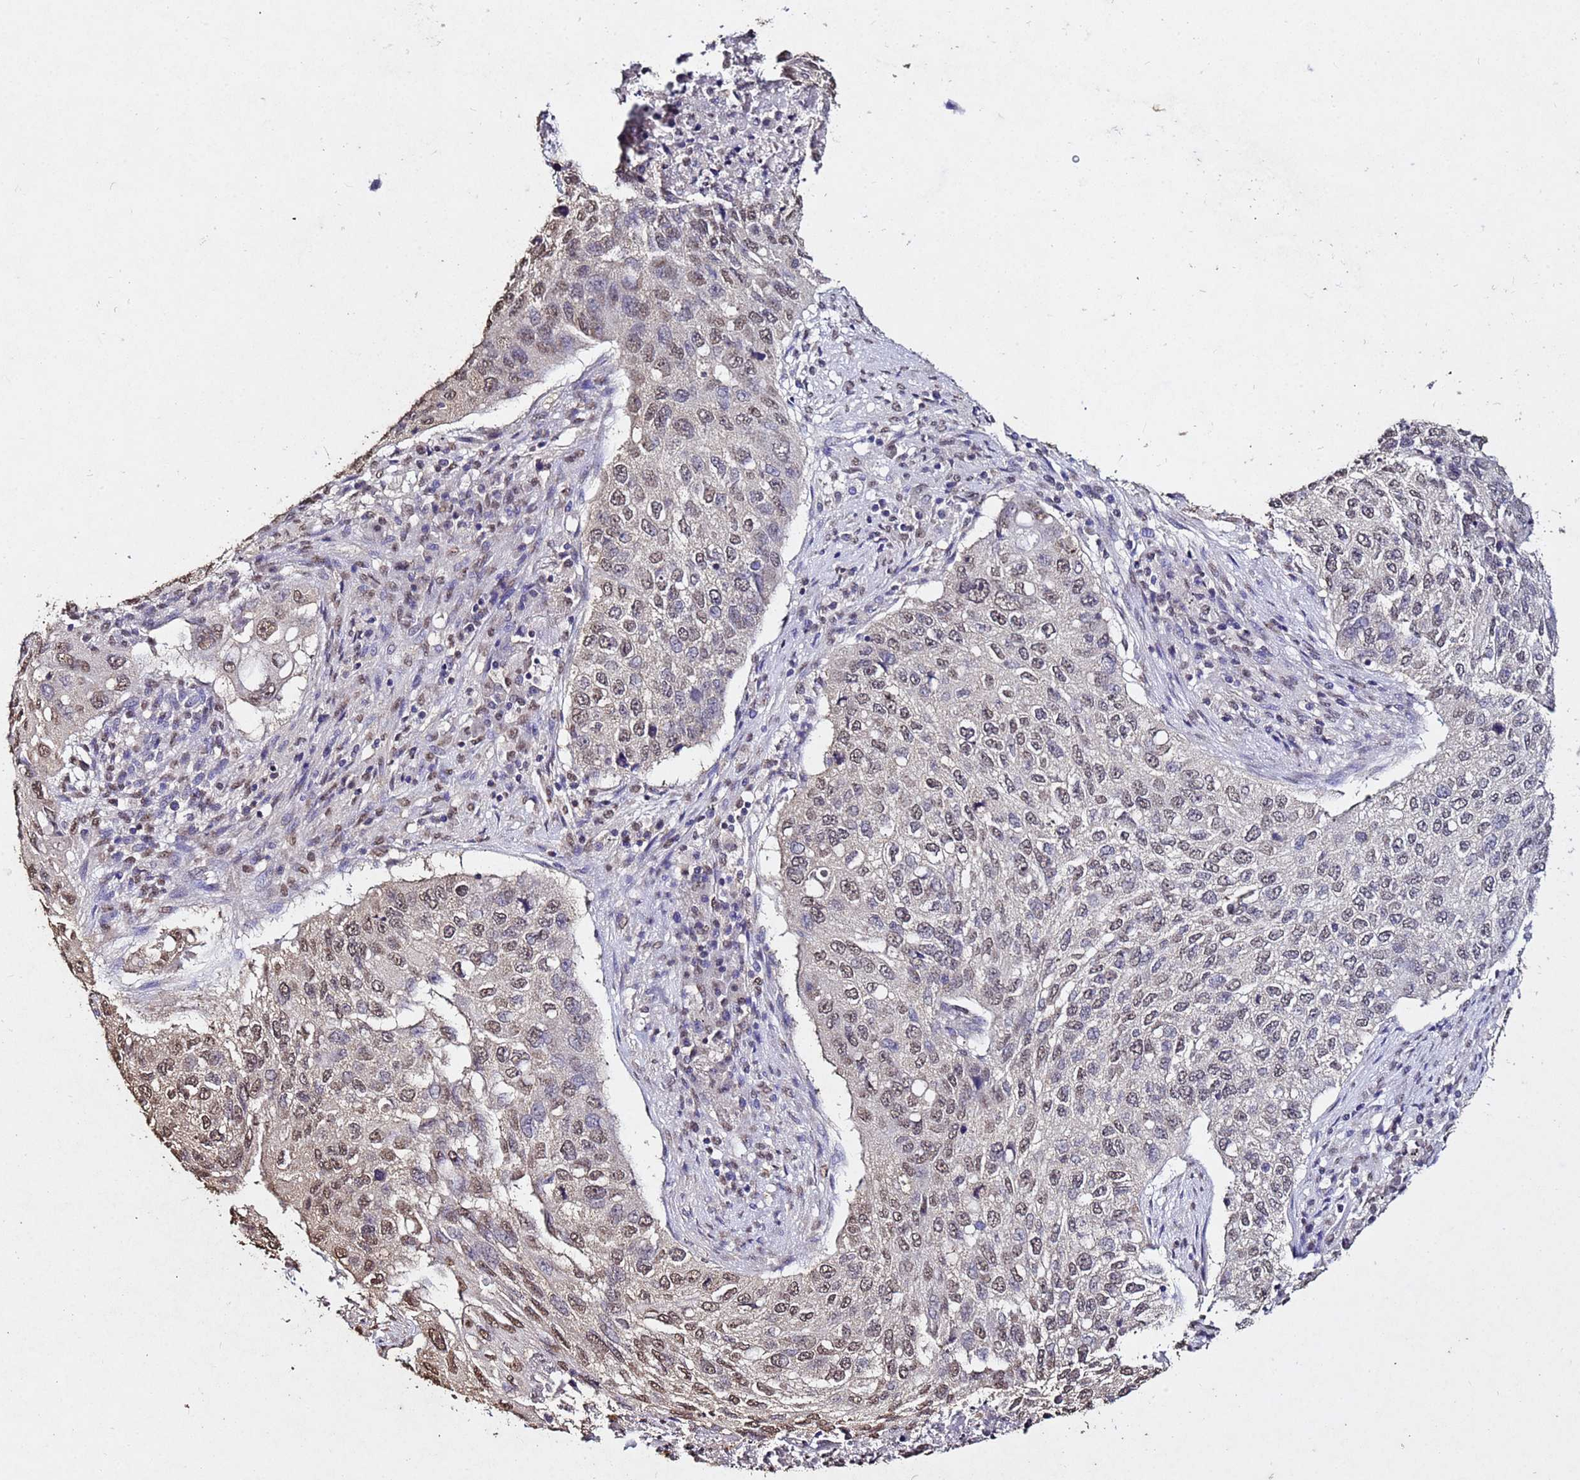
{"staining": {"intensity": "moderate", "quantity": ">75%", "location": "nuclear"}, "tissue": "lung cancer", "cell_type": "Tumor cells", "image_type": "cancer", "snomed": [{"axis": "morphology", "description": "Squamous cell carcinoma, NOS"}, {"axis": "topography", "description": "Lung"}], "caption": "Immunohistochemical staining of lung squamous cell carcinoma shows medium levels of moderate nuclear protein positivity in about >75% of tumor cells.", "gene": "MYOCD", "patient": {"sex": "female", "age": 63}}